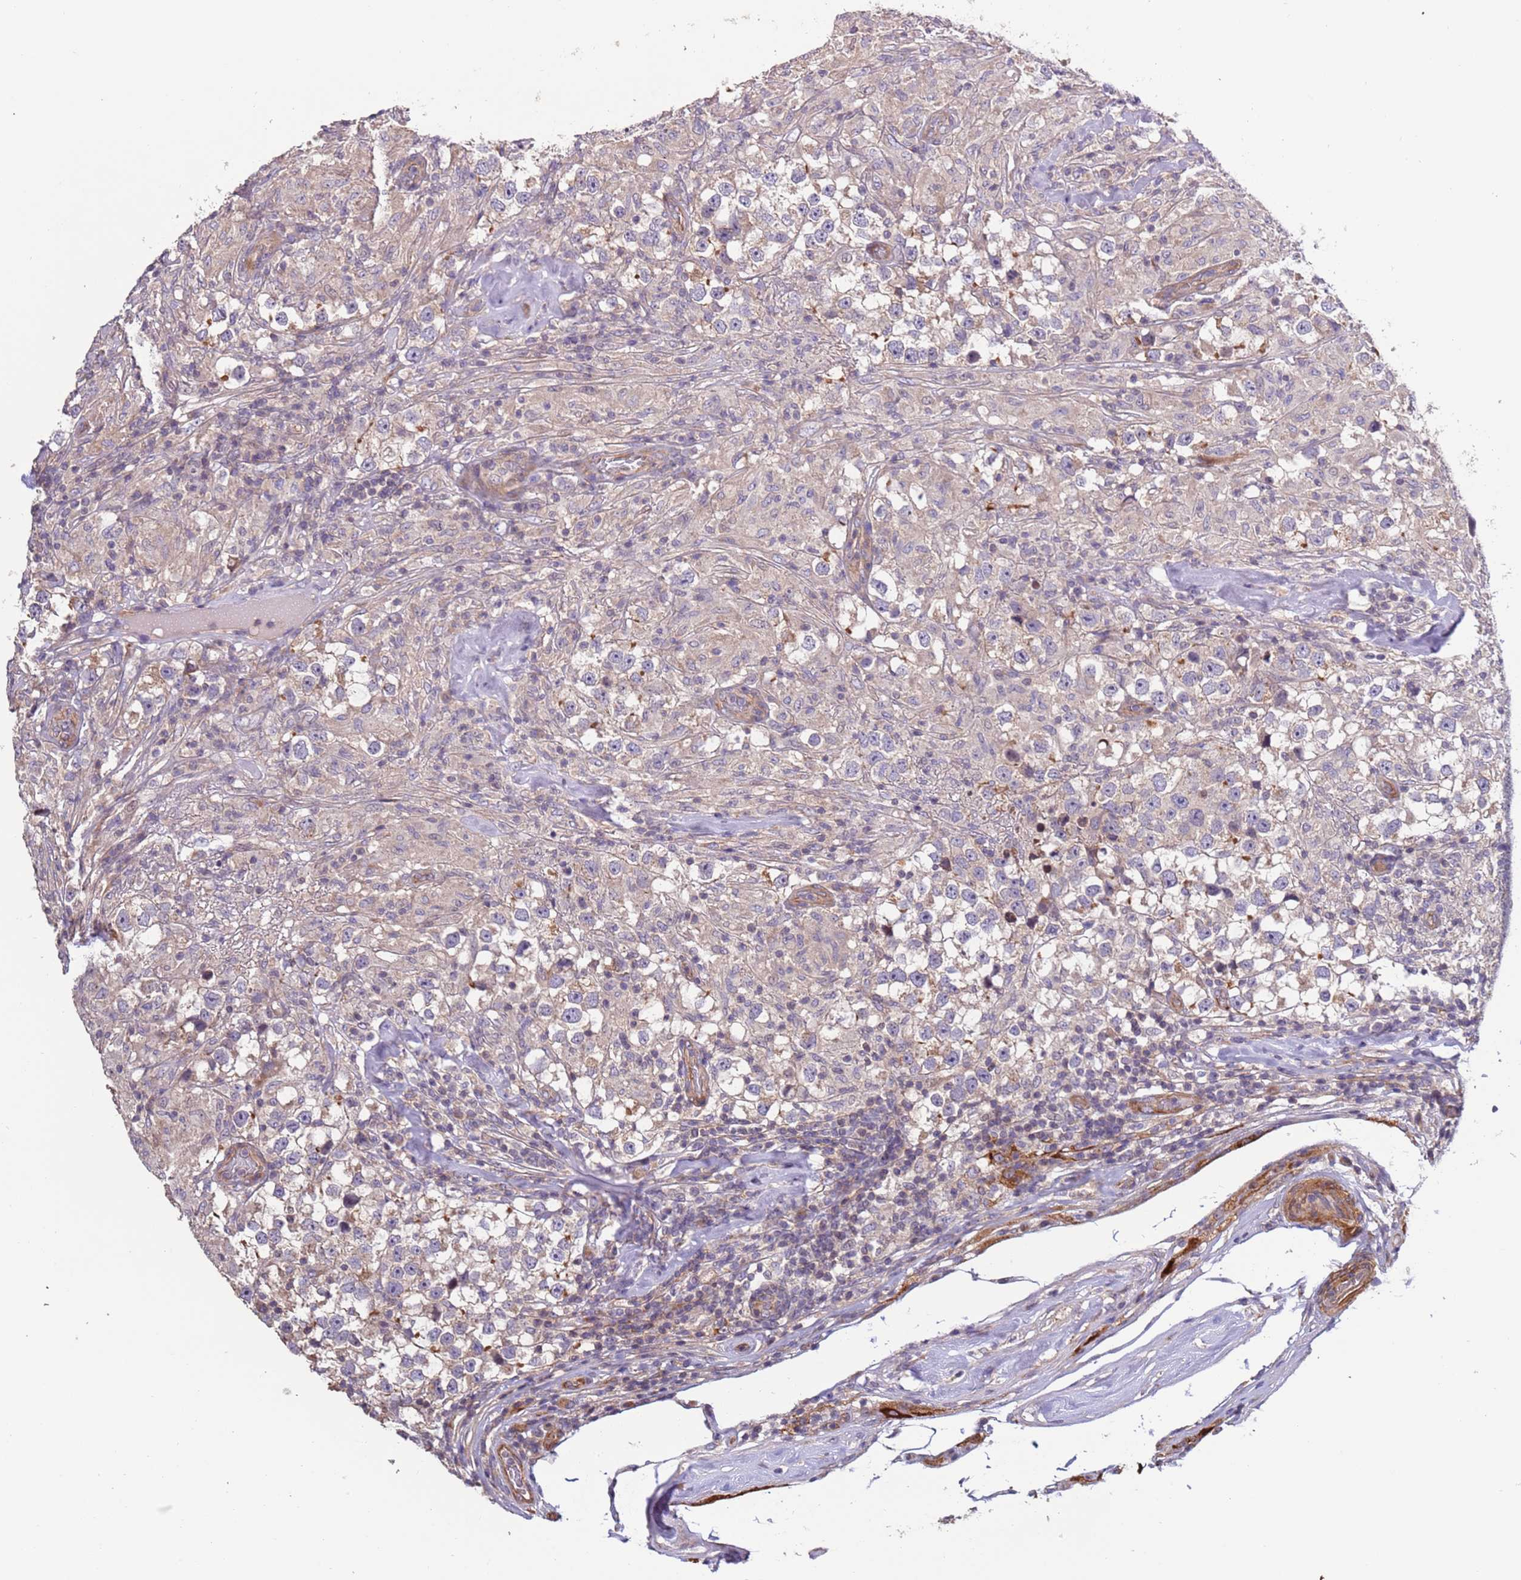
{"staining": {"intensity": "weak", "quantity": "<25%", "location": "cytoplasmic/membranous"}, "tissue": "testis cancer", "cell_type": "Tumor cells", "image_type": "cancer", "snomed": [{"axis": "morphology", "description": "Seminoma, NOS"}, {"axis": "topography", "description": "Testis"}], "caption": "This is an IHC histopathology image of testis seminoma. There is no staining in tumor cells.", "gene": "LAMB4", "patient": {"sex": "male", "age": 46}}